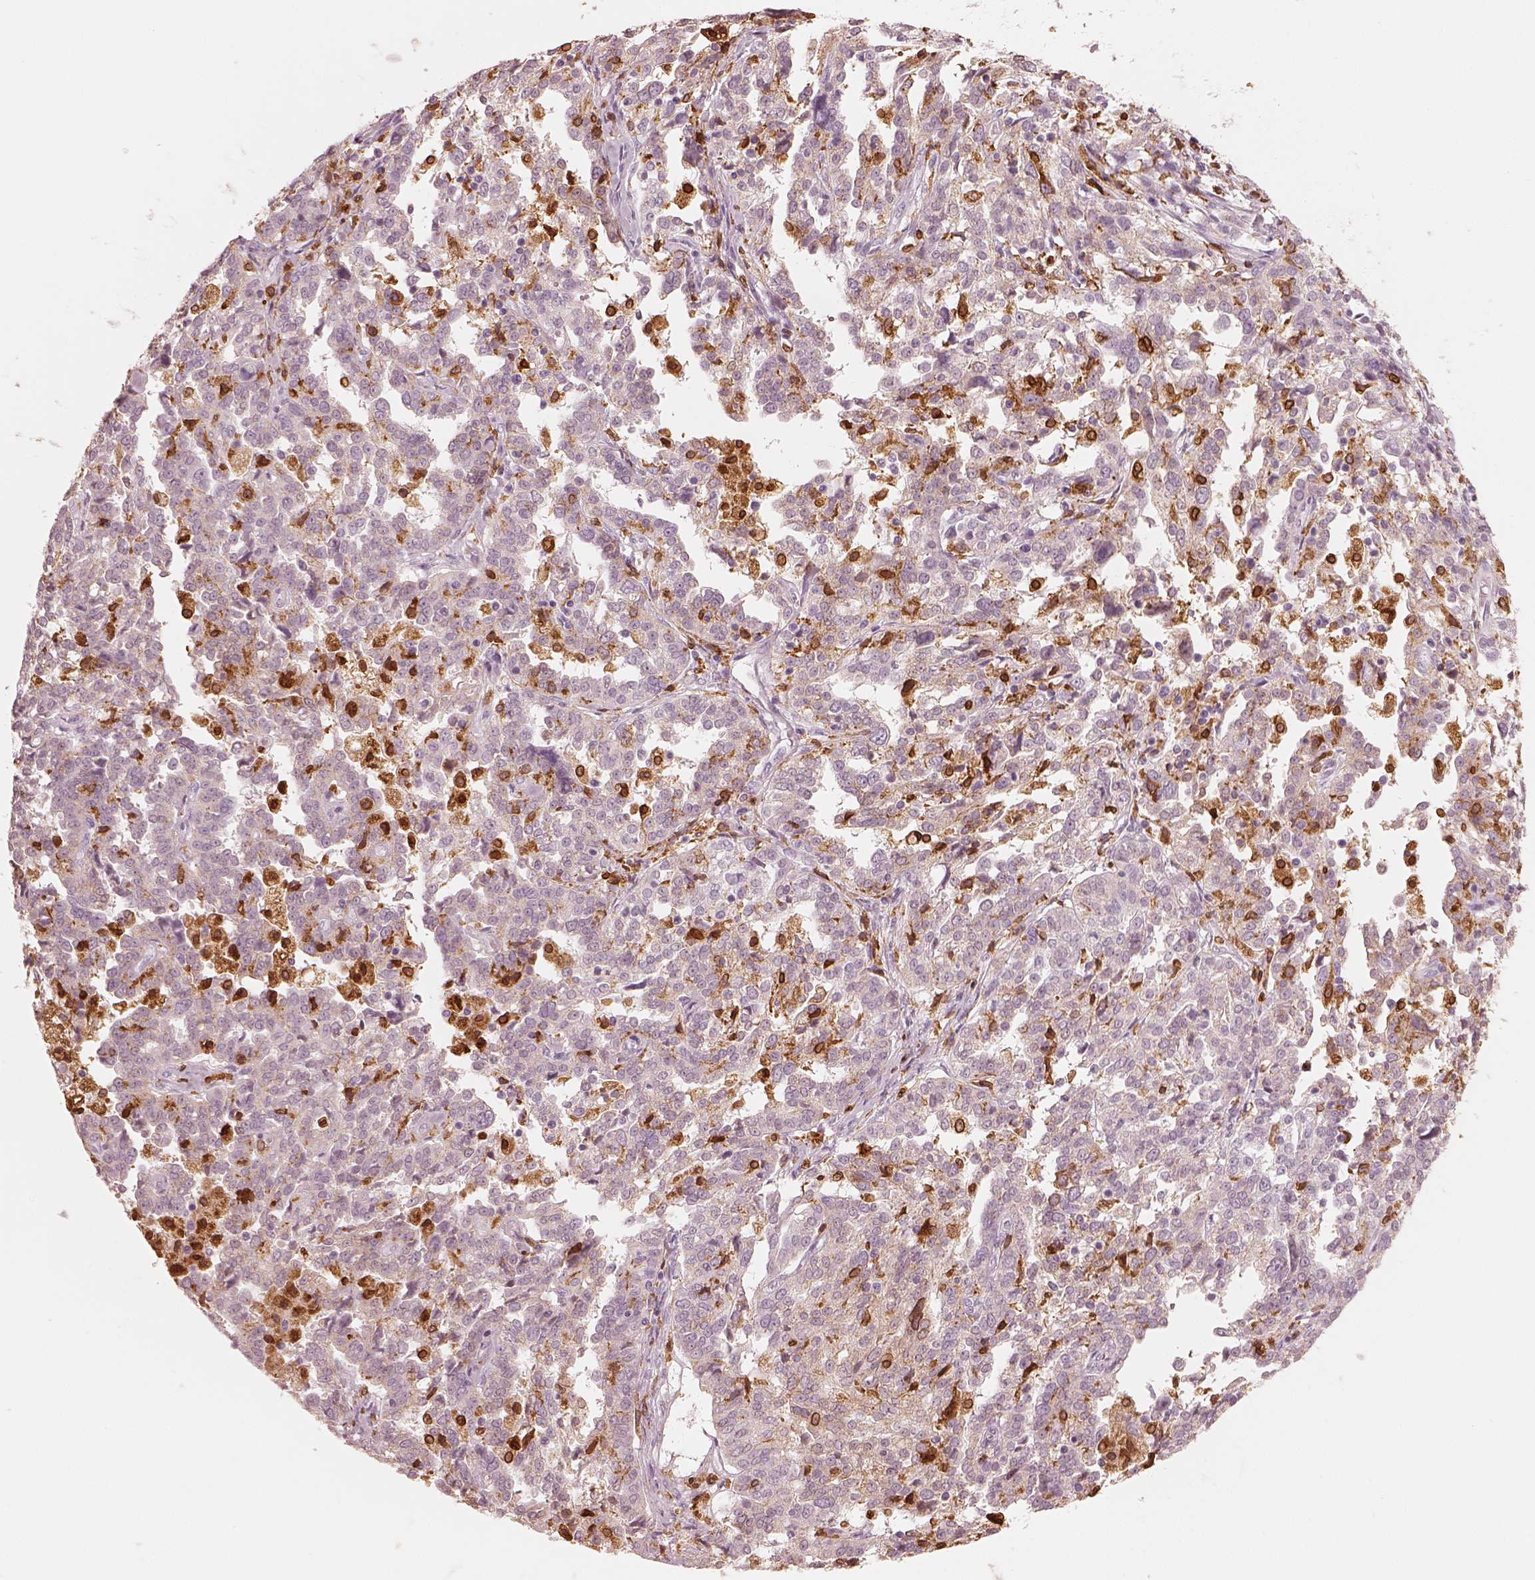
{"staining": {"intensity": "negative", "quantity": "none", "location": "none"}, "tissue": "ovarian cancer", "cell_type": "Tumor cells", "image_type": "cancer", "snomed": [{"axis": "morphology", "description": "Cystadenocarcinoma, serous, NOS"}, {"axis": "topography", "description": "Ovary"}], "caption": "Tumor cells show no significant protein expression in ovarian serous cystadenocarcinoma.", "gene": "ALOX5", "patient": {"sex": "female", "age": 67}}